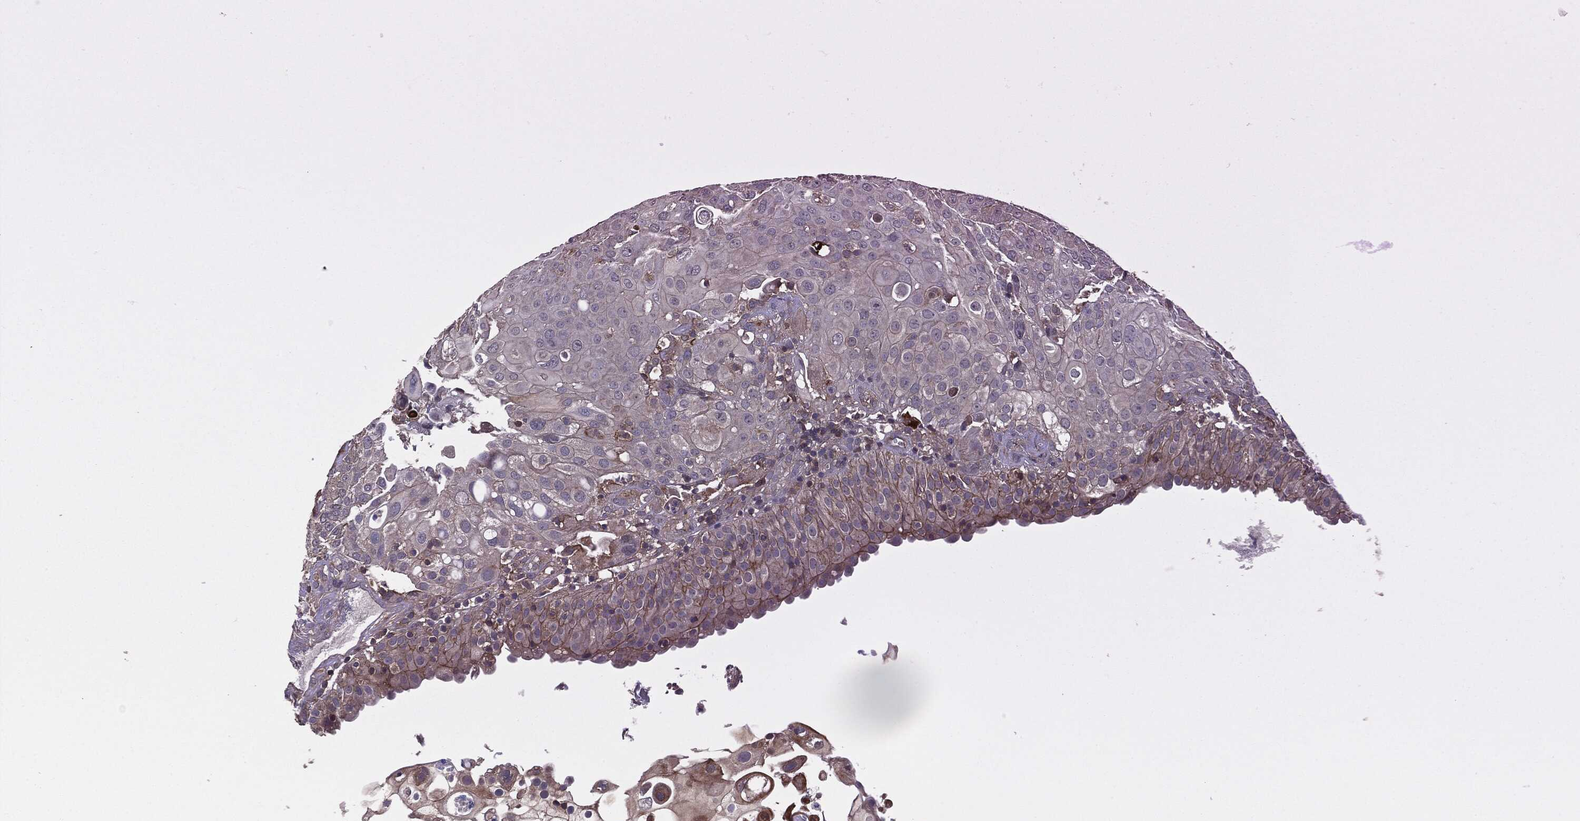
{"staining": {"intensity": "strong", "quantity": "<25%", "location": "cytoplasmic/membranous"}, "tissue": "urothelial cancer", "cell_type": "Tumor cells", "image_type": "cancer", "snomed": [{"axis": "morphology", "description": "Urothelial carcinoma, High grade"}, {"axis": "topography", "description": "Urinary bladder"}], "caption": "Protein staining of urothelial carcinoma (high-grade) tissue exhibits strong cytoplasmic/membranous positivity in approximately <25% of tumor cells.", "gene": "ERBIN", "patient": {"sex": "female", "age": 79}}